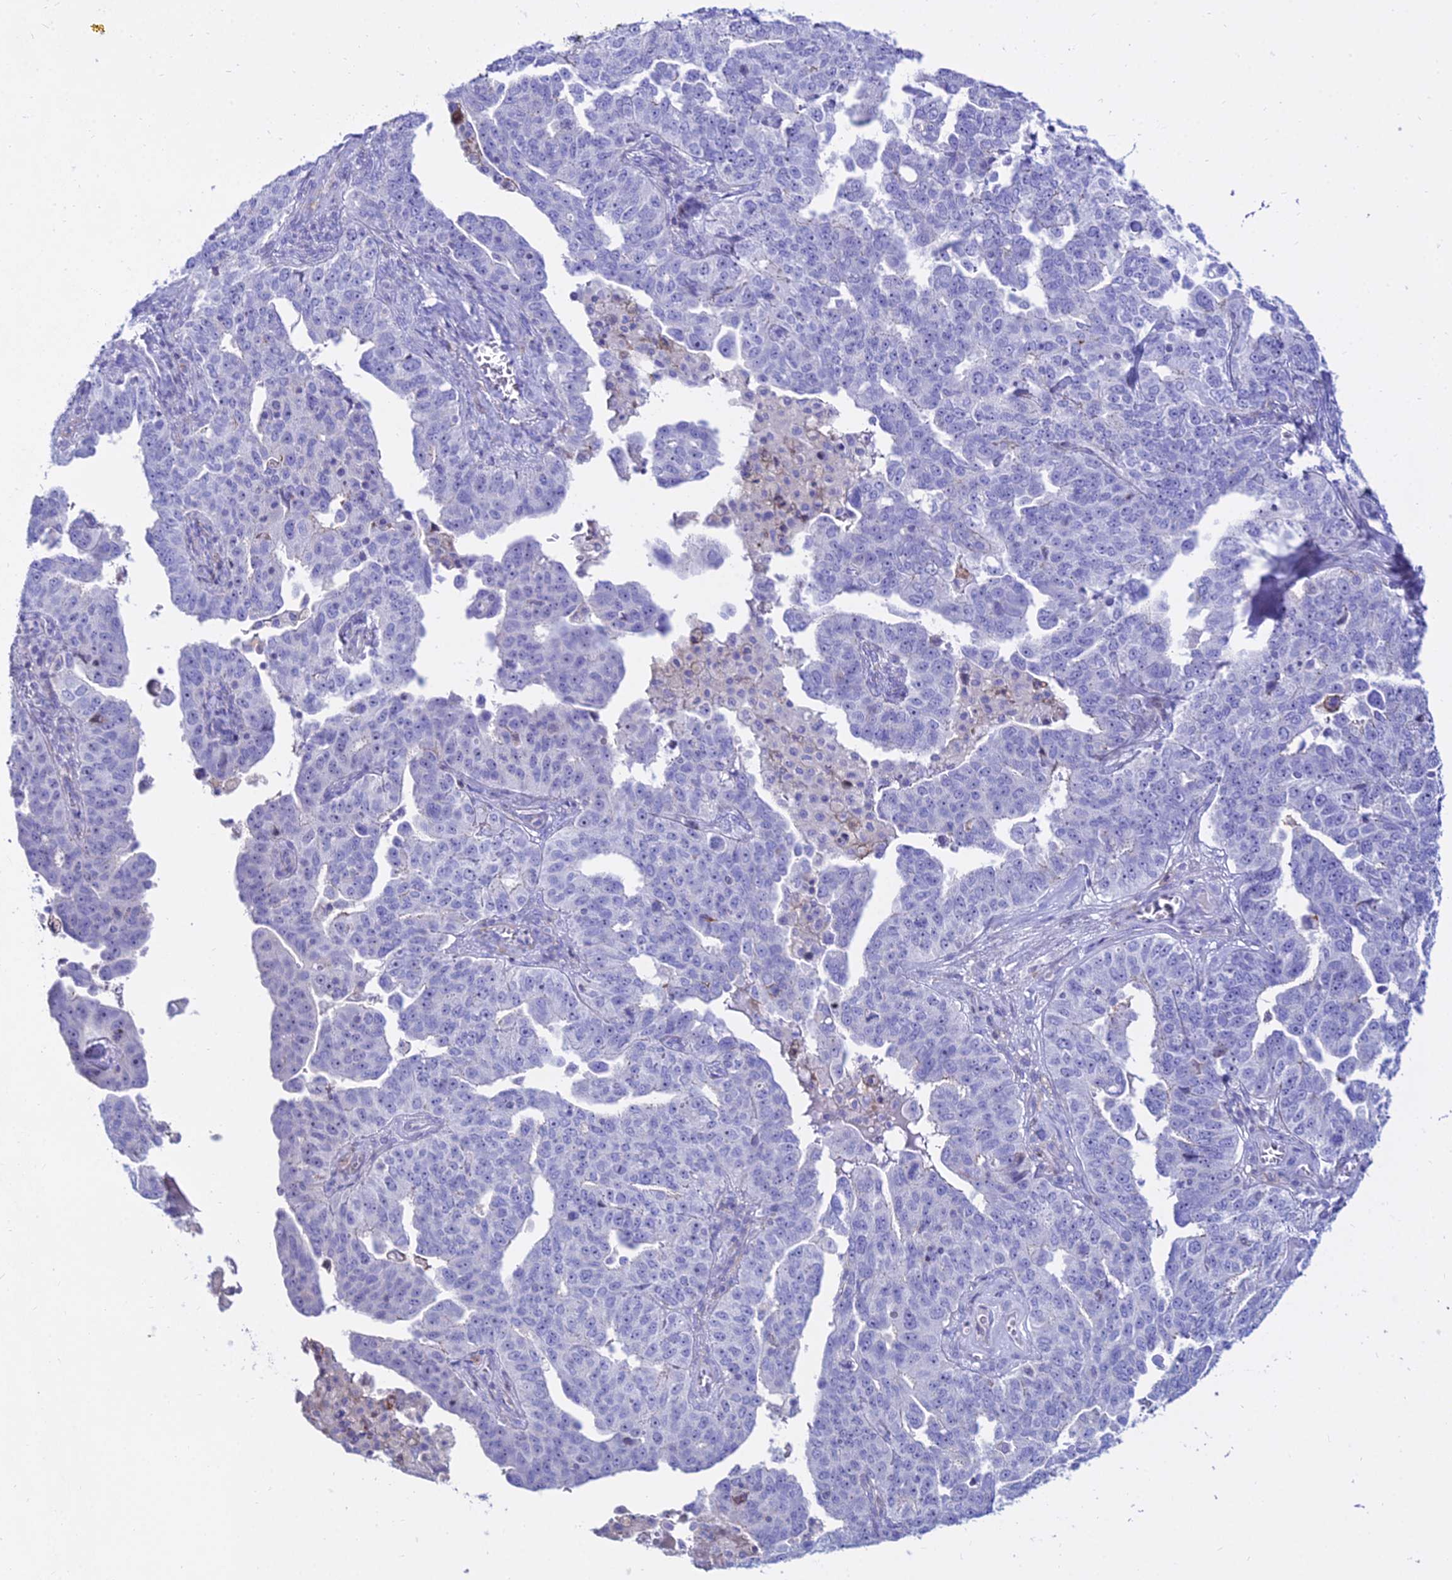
{"staining": {"intensity": "negative", "quantity": "none", "location": "none"}, "tissue": "ovarian cancer", "cell_type": "Tumor cells", "image_type": "cancer", "snomed": [{"axis": "morphology", "description": "Carcinoma, endometroid"}, {"axis": "topography", "description": "Ovary"}], "caption": "IHC image of neoplastic tissue: ovarian cancer stained with DAB (3,3'-diaminobenzidine) demonstrates no significant protein positivity in tumor cells.", "gene": "DLX1", "patient": {"sex": "female", "age": 62}}